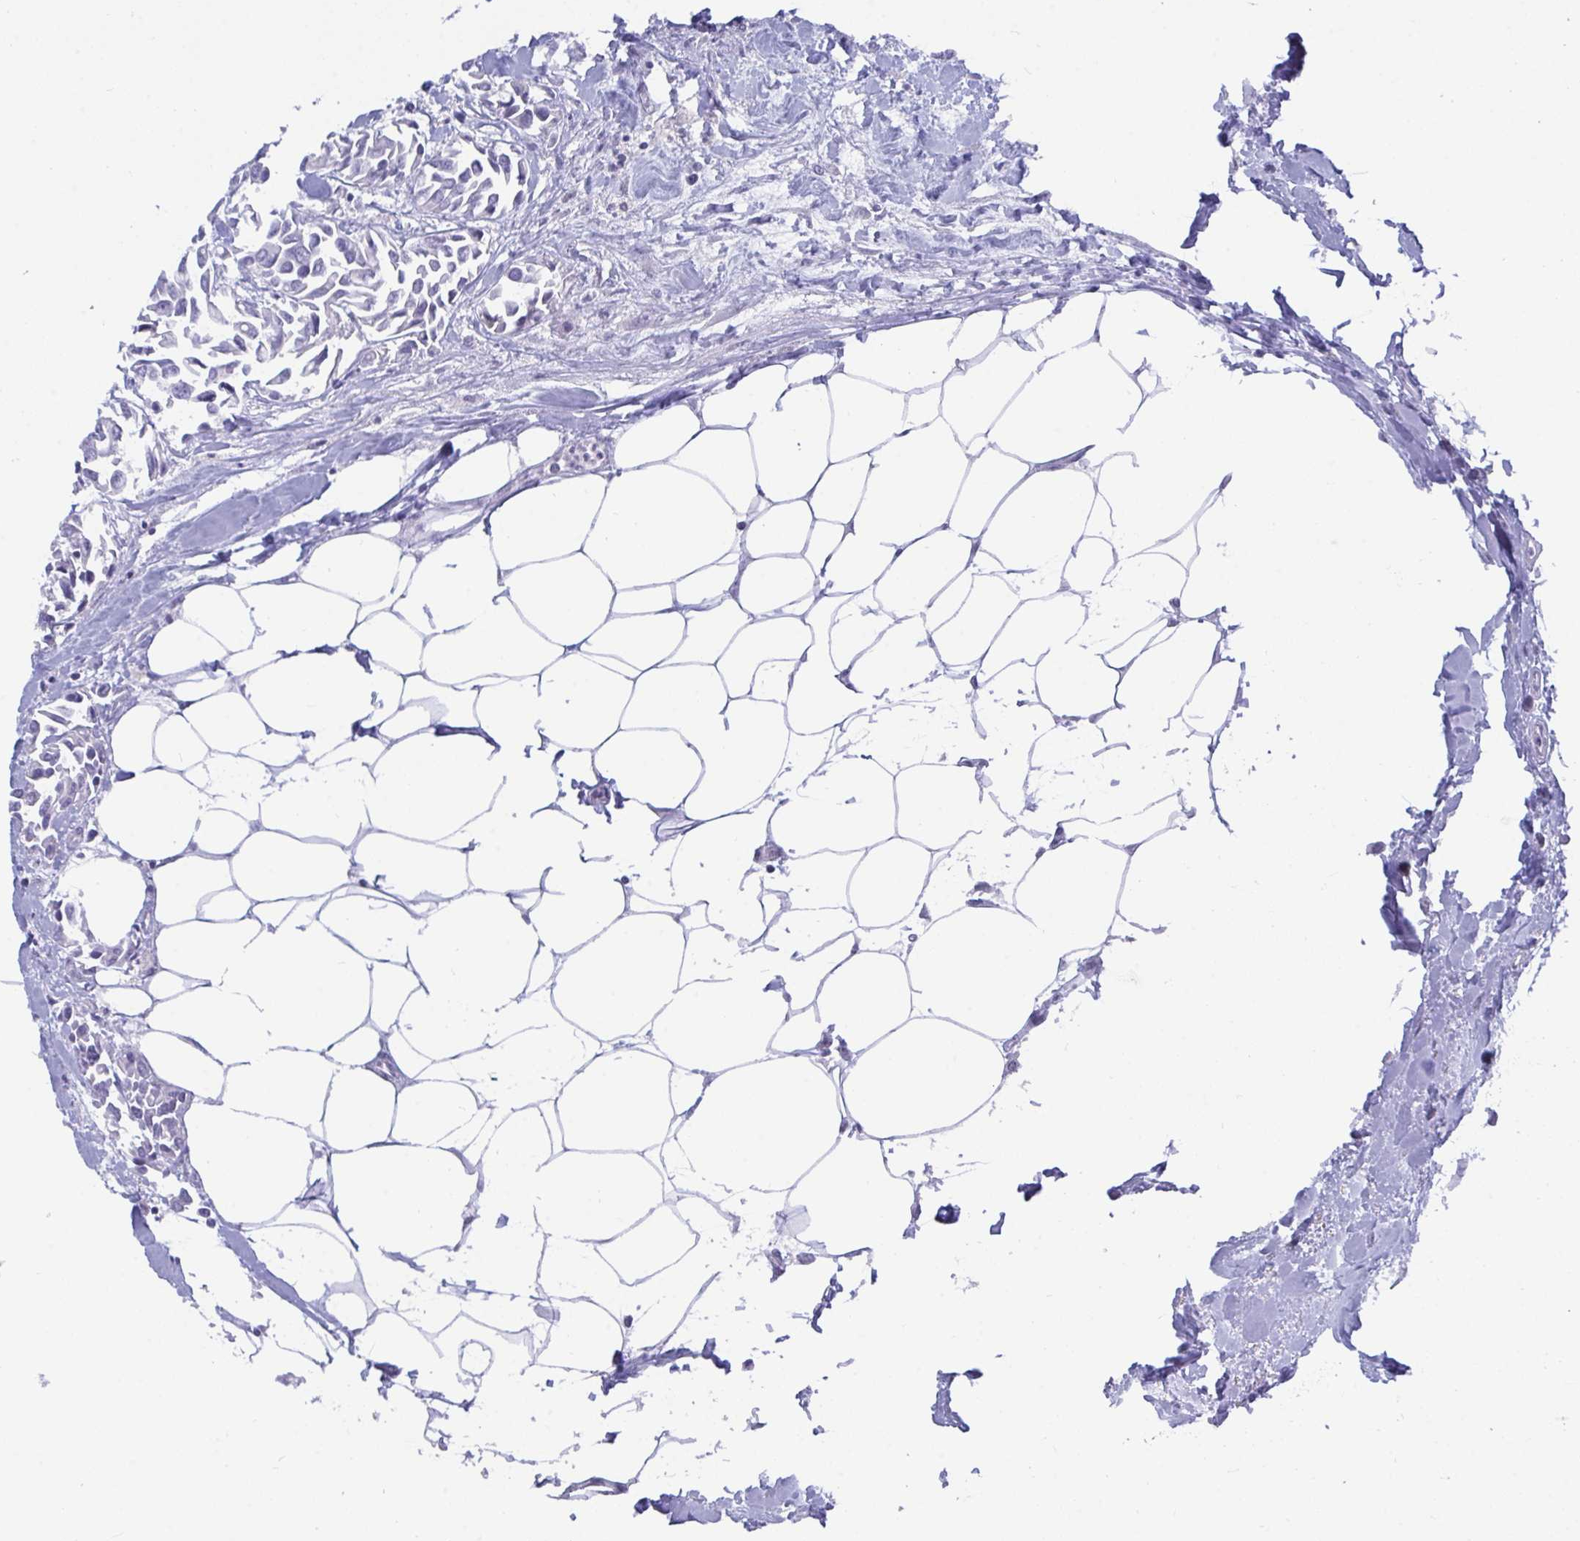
{"staining": {"intensity": "negative", "quantity": "none", "location": "none"}, "tissue": "breast cancer", "cell_type": "Tumor cells", "image_type": "cancer", "snomed": [{"axis": "morphology", "description": "Duct carcinoma"}, {"axis": "topography", "description": "Breast"}], "caption": "Breast intraductal carcinoma was stained to show a protein in brown. There is no significant expression in tumor cells.", "gene": "BMAL2", "patient": {"sex": "female", "age": 54}}